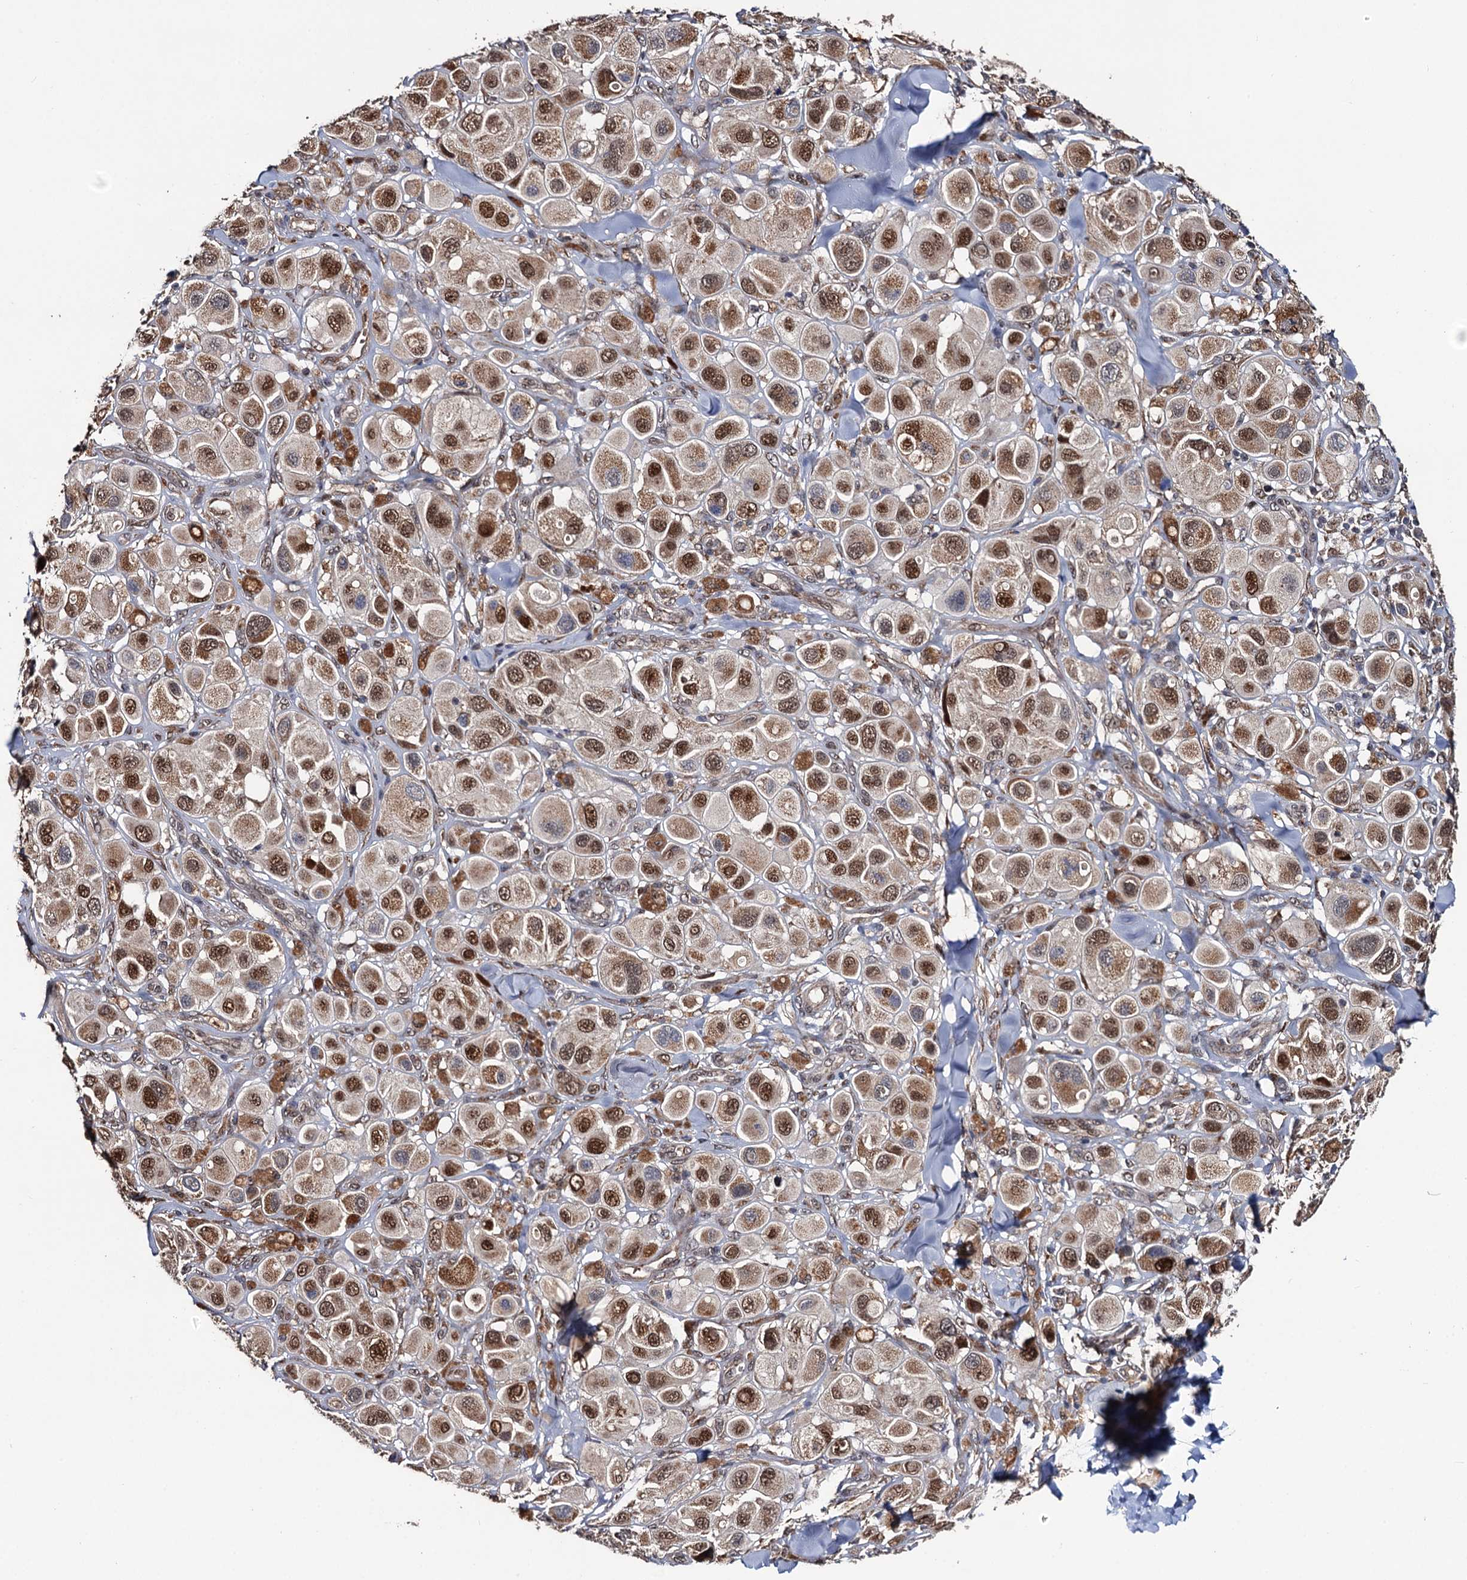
{"staining": {"intensity": "moderate", "quantity": ">75%", "location": "nuclear"}, "tissue": "melanoma", "cell_type": "Tumor cells", "image_type": "cancer", "snomed": [{"axis": "morphology", "description": "Malignant melanoma, Metastatic site"}, {"axis": "topography", "description": "Skin"}], "caption": "Immunohistochemistry (IHC) image of neoplastic tissue: human melanoma stained using immunohistochemistry demonstrates medium levels of moderate protein expression localized specifically in the nuclear of tumor cells, appearing as a nuclear brown color.", "gene": "LRRC63", "patient": {"sex": "male", "age": 41}}